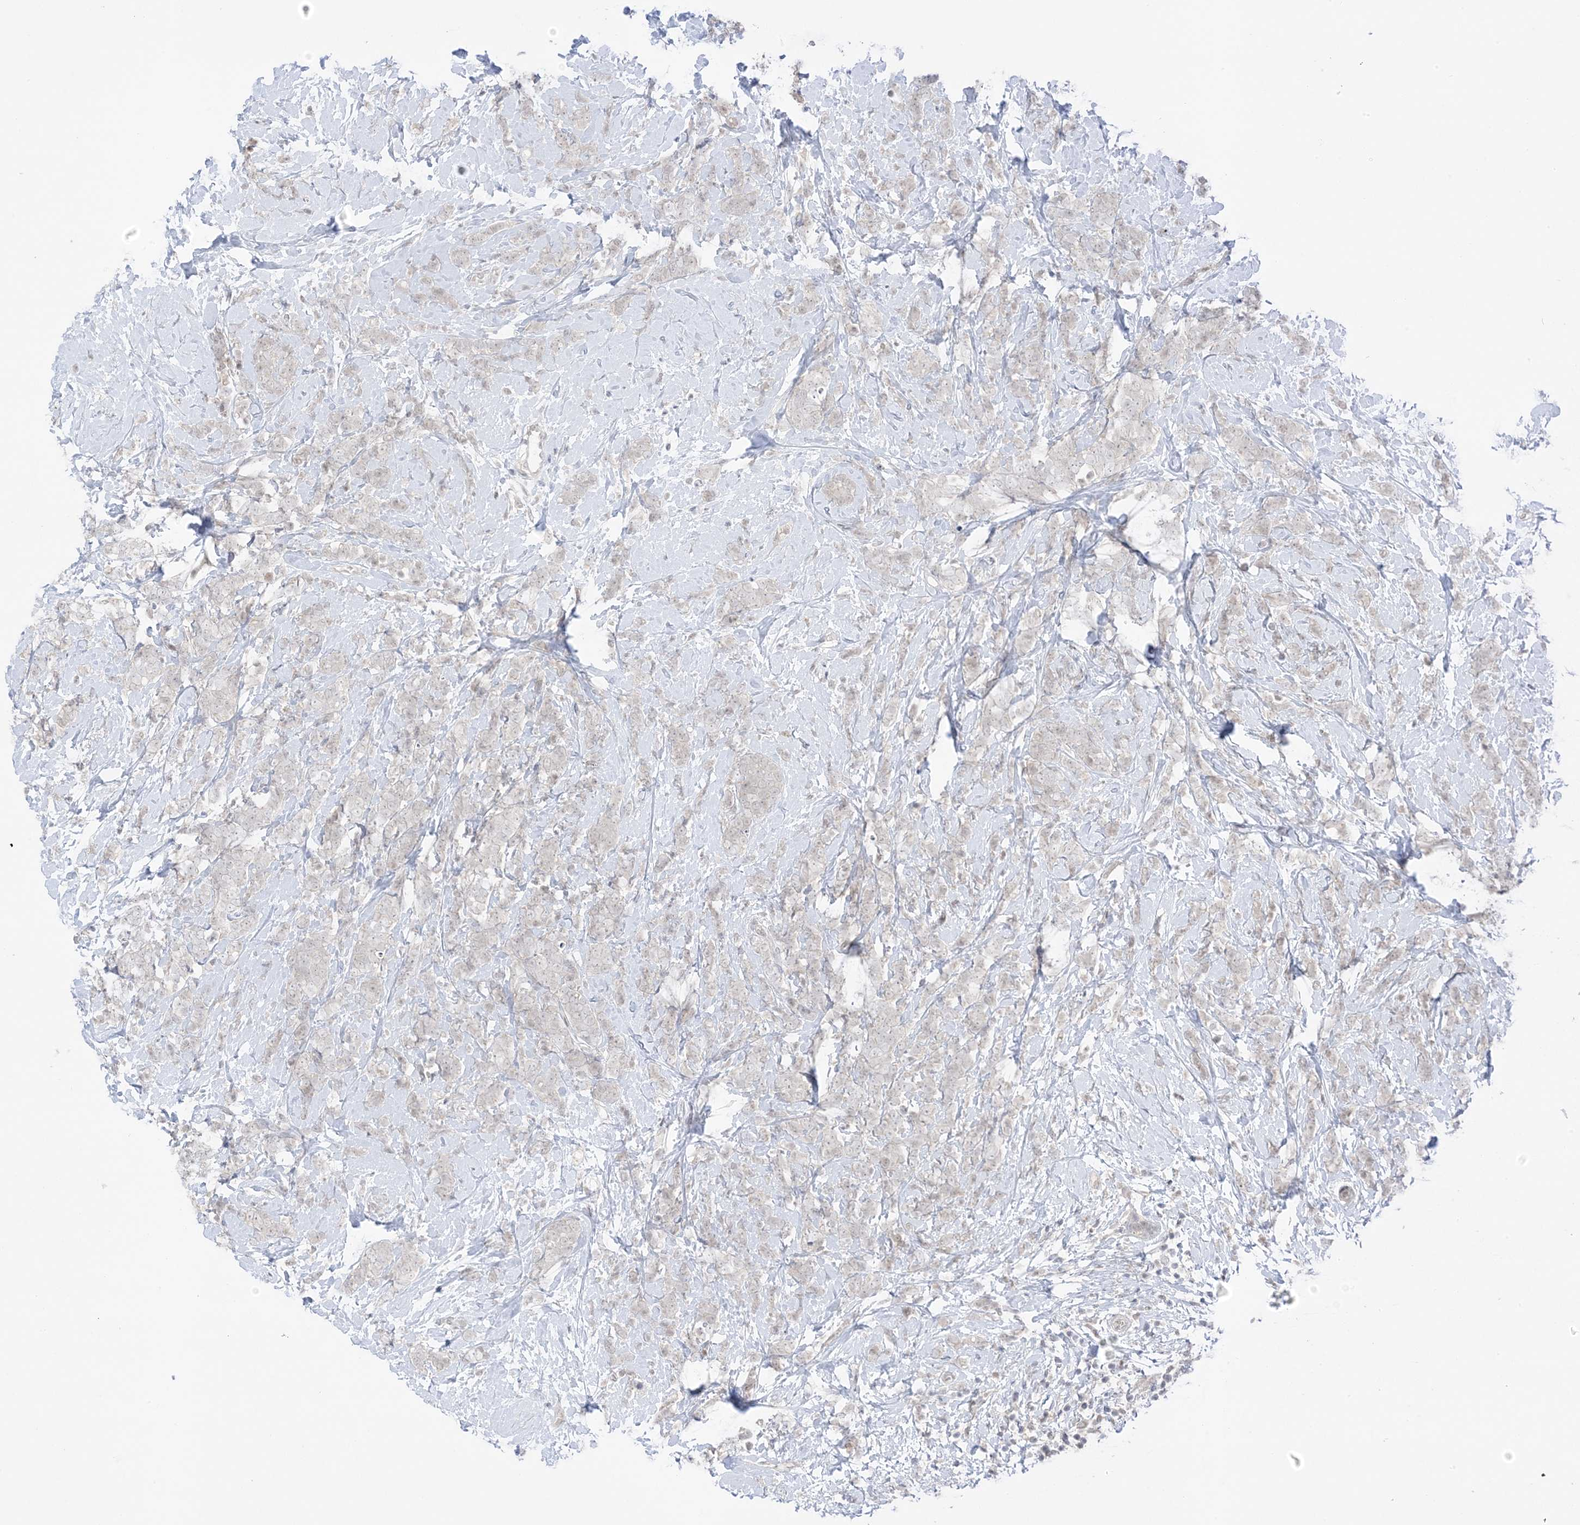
{"staining": {"intensity": "negative", "quantity": "none", "location": "none"}, "tissue": "breast cancer", "cell_type": "Tumor cells", "image_type": "cancer", "snomed": [{"axis": "morphology", "description": "Lobular carcinoma"}, {"axis": "topography", "description": "Breast"}], "caption": "Tumor cells are negative for brown protein staining in breast cancer.", "gene": "MSL3", "patient": {"sex": "female", "age": 58}}